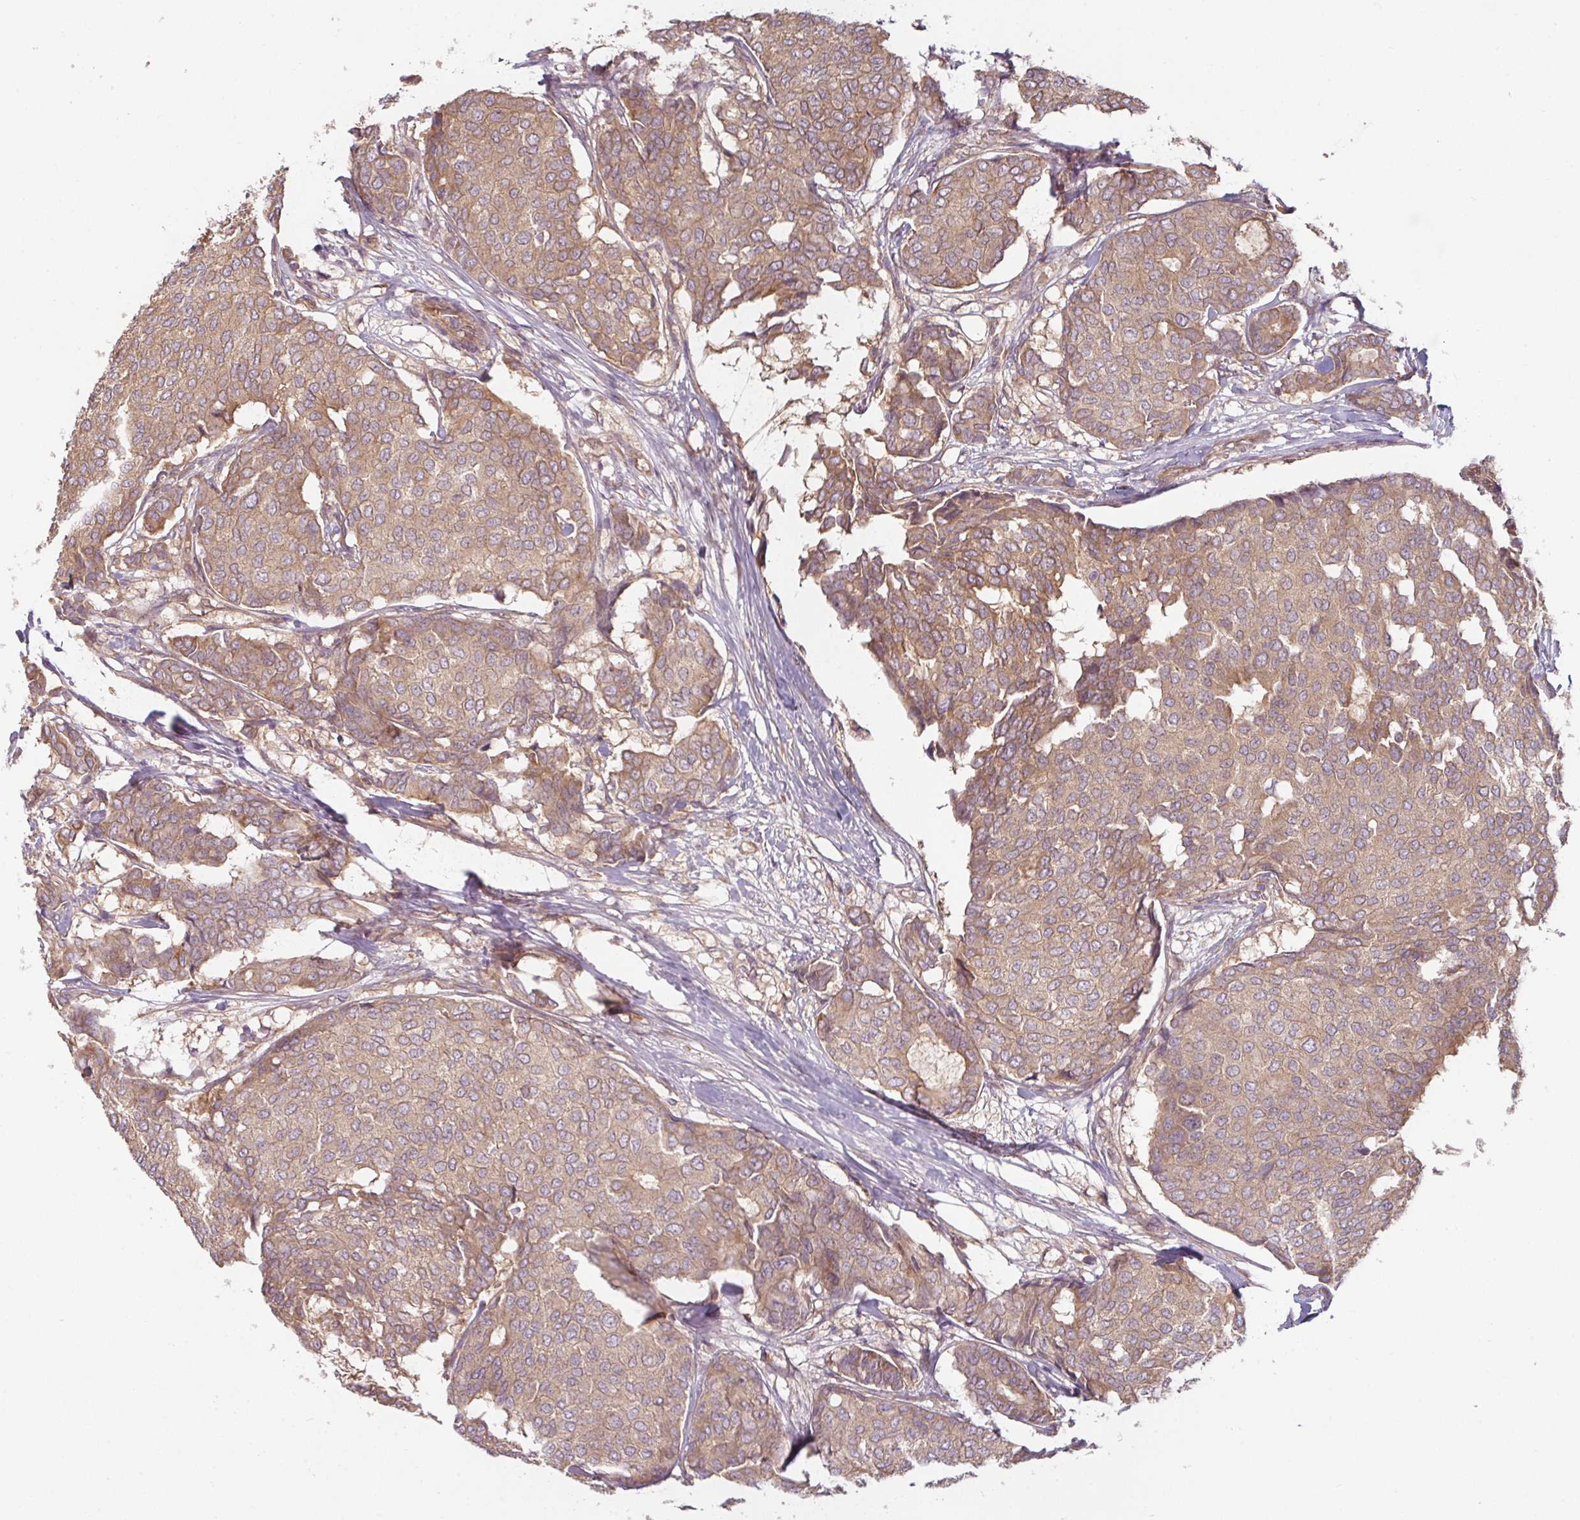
{"staining": {"intensity": "moderate", "quantity": ">75%", "location": "cytoplasmic/membranous"}, "tissue": "breast cancer", "cell_type": "Tumor cells", "image_type": "cancer", "snomed": [{"axis": "morphology", "description": "Duct carcinoma"}, {"axis": "topography", "description": "Breast"}], "caption": "Breast cancer (invasive ductal carcinoma) stained for a protein displays moderate cytoplasmic/membranous positivity in tumor cells. (DAB (3,3'-diaminobenzidine) = brown stain, brightfield microscopy at high magnification).", "gene": "RNF31", "patient": {"sex": "female", "age": 75}}